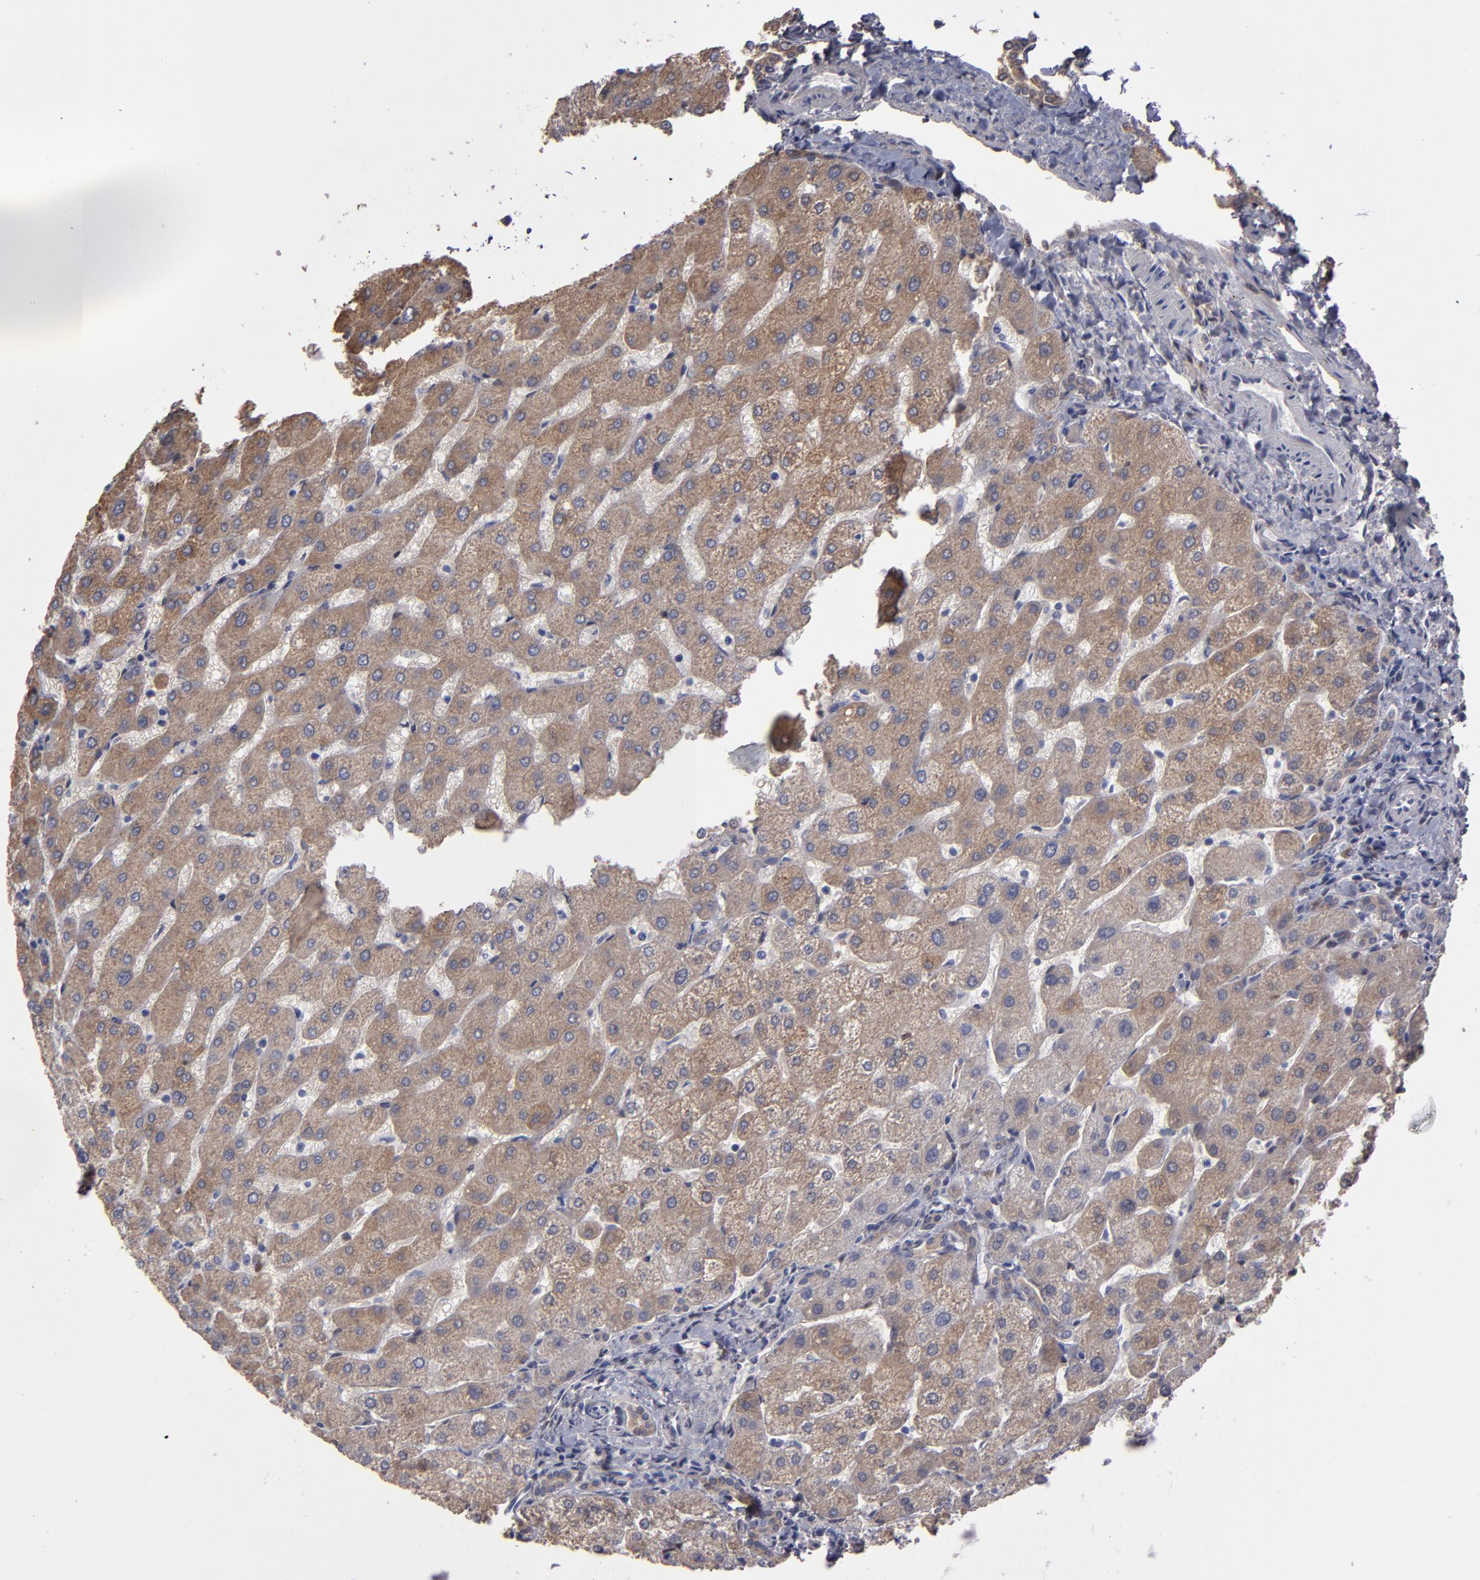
{"staining": {"intensity": "moderate", "quantity": ">75%", "location": "cytoplasmic/membranous"}, "tissue": "liver", "cell_type": "Cholangiocytes", "image_type": "normal", "snomed": [{"axis": "morphology", "description": "Normal tissue, NOS"}, {"axis": "topography", "description": "Liver"}], "caption": "Immunohistochemistry image of benign liver: liver stained using IHC demonstrates medium levels of moderate protein expression localized specifically in the cytoplasmic/membranous of cholangiocytes, appearing as a cytoplasmic/membranous brown color.", "gene": "NDRG2", "patient": {"sex": "male", "age": 67}}